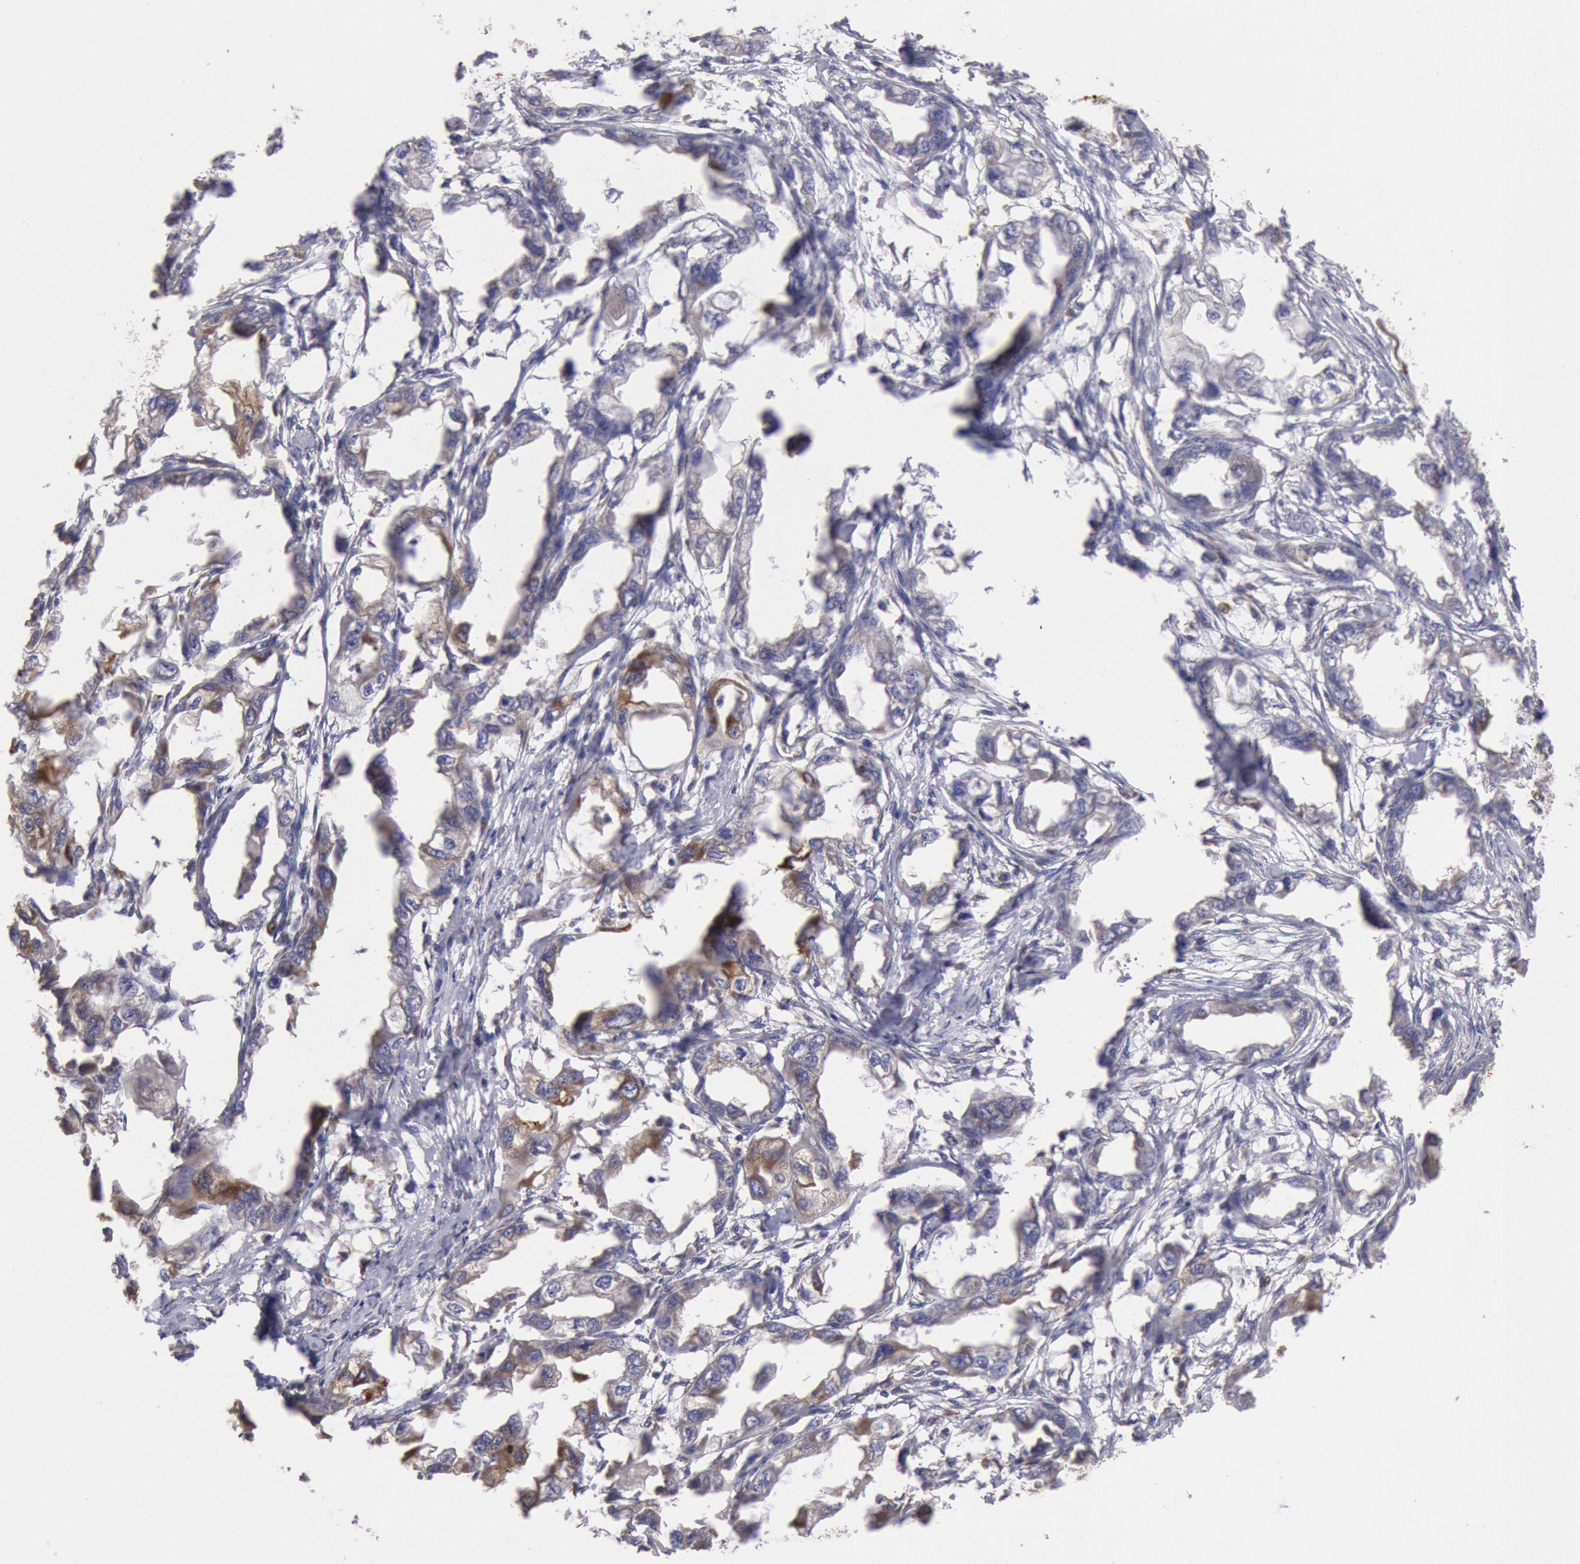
{"staining": {"intensity": "weak", "quantity": "<25%", "location": "cytoplasmic/membranous"}, "tissue": "endometrial cancer", "cell_type": "Tumor cells", "image_type": "cancer", "snomed": [{"axis": "morphology", "description": "Adenocarcinoma, NOS"}, {"axis": "topography", "description": "Endometrium"}], "caption": "This photomicrograph is of endometrial cancer (adenocarcinoma) stained with immunohistochemistry to label a protein in brown with the nuclei are counter-stained blue. There is no expression in tumor cells.", "gene": "RNF139", "patient": {"sex": "female", "age": 67}}